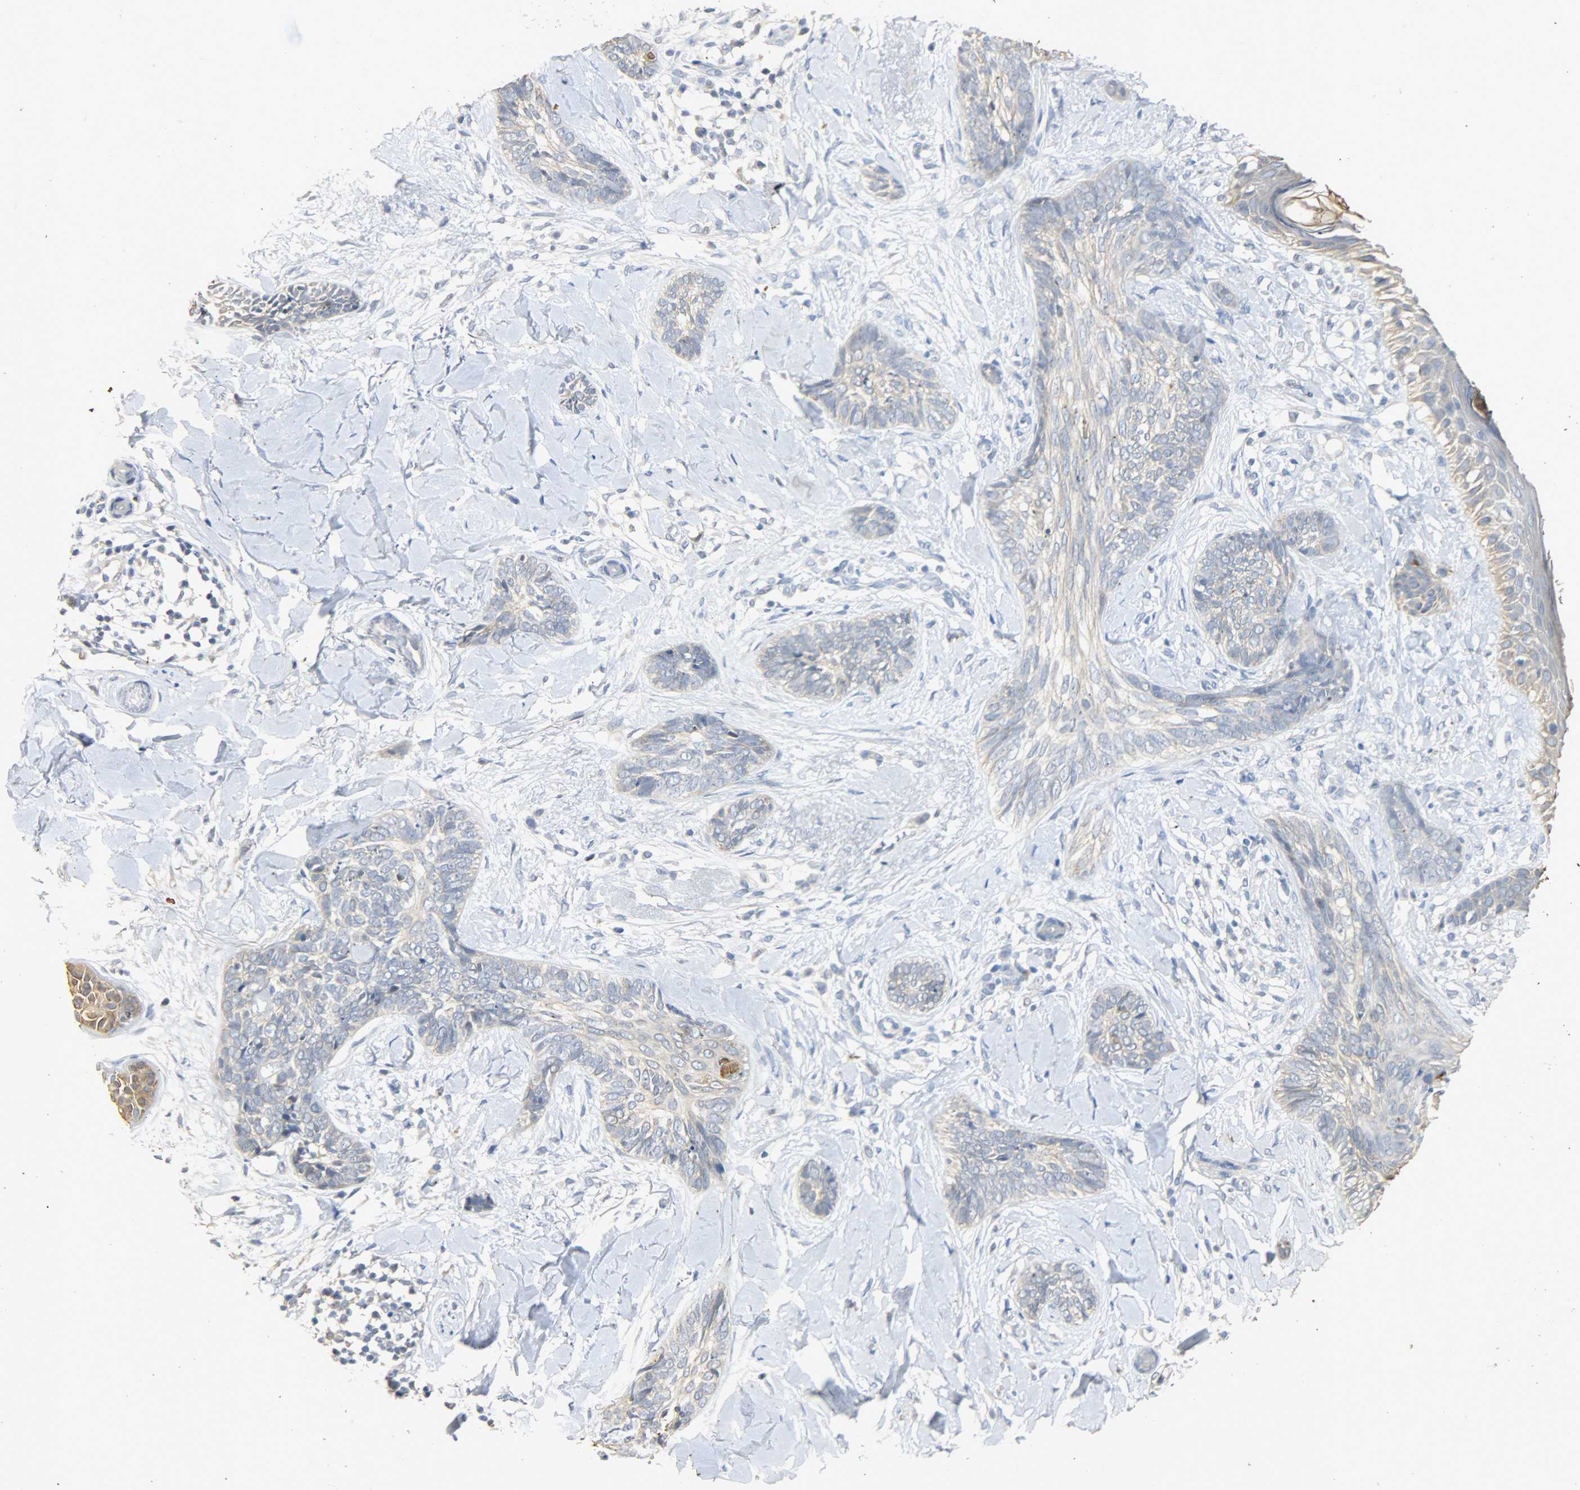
{"staining": {"intensity": "weak", "quantity": "25%-75%", "location": "cytoplasmic/membranous"}, "tissue": "skin cancer", "cell_type": "Tumor cells", "image_type": "cancer", "snomed": [{"axis": "morphology", "description": "Basal cell carcinoma"}, {"axis": "topography", "description": "Skin"}], "caption": "Immunohistochemical staining of human skin cancer reveals weak cytoplasmic/membranous protein staining in approximately 25%-75% of tumor cells. (brown staining indicates protein expression, while blue staining denotes nuclei).", "gene": "USP13", "patient": {"sex": "female", "age": 58}}